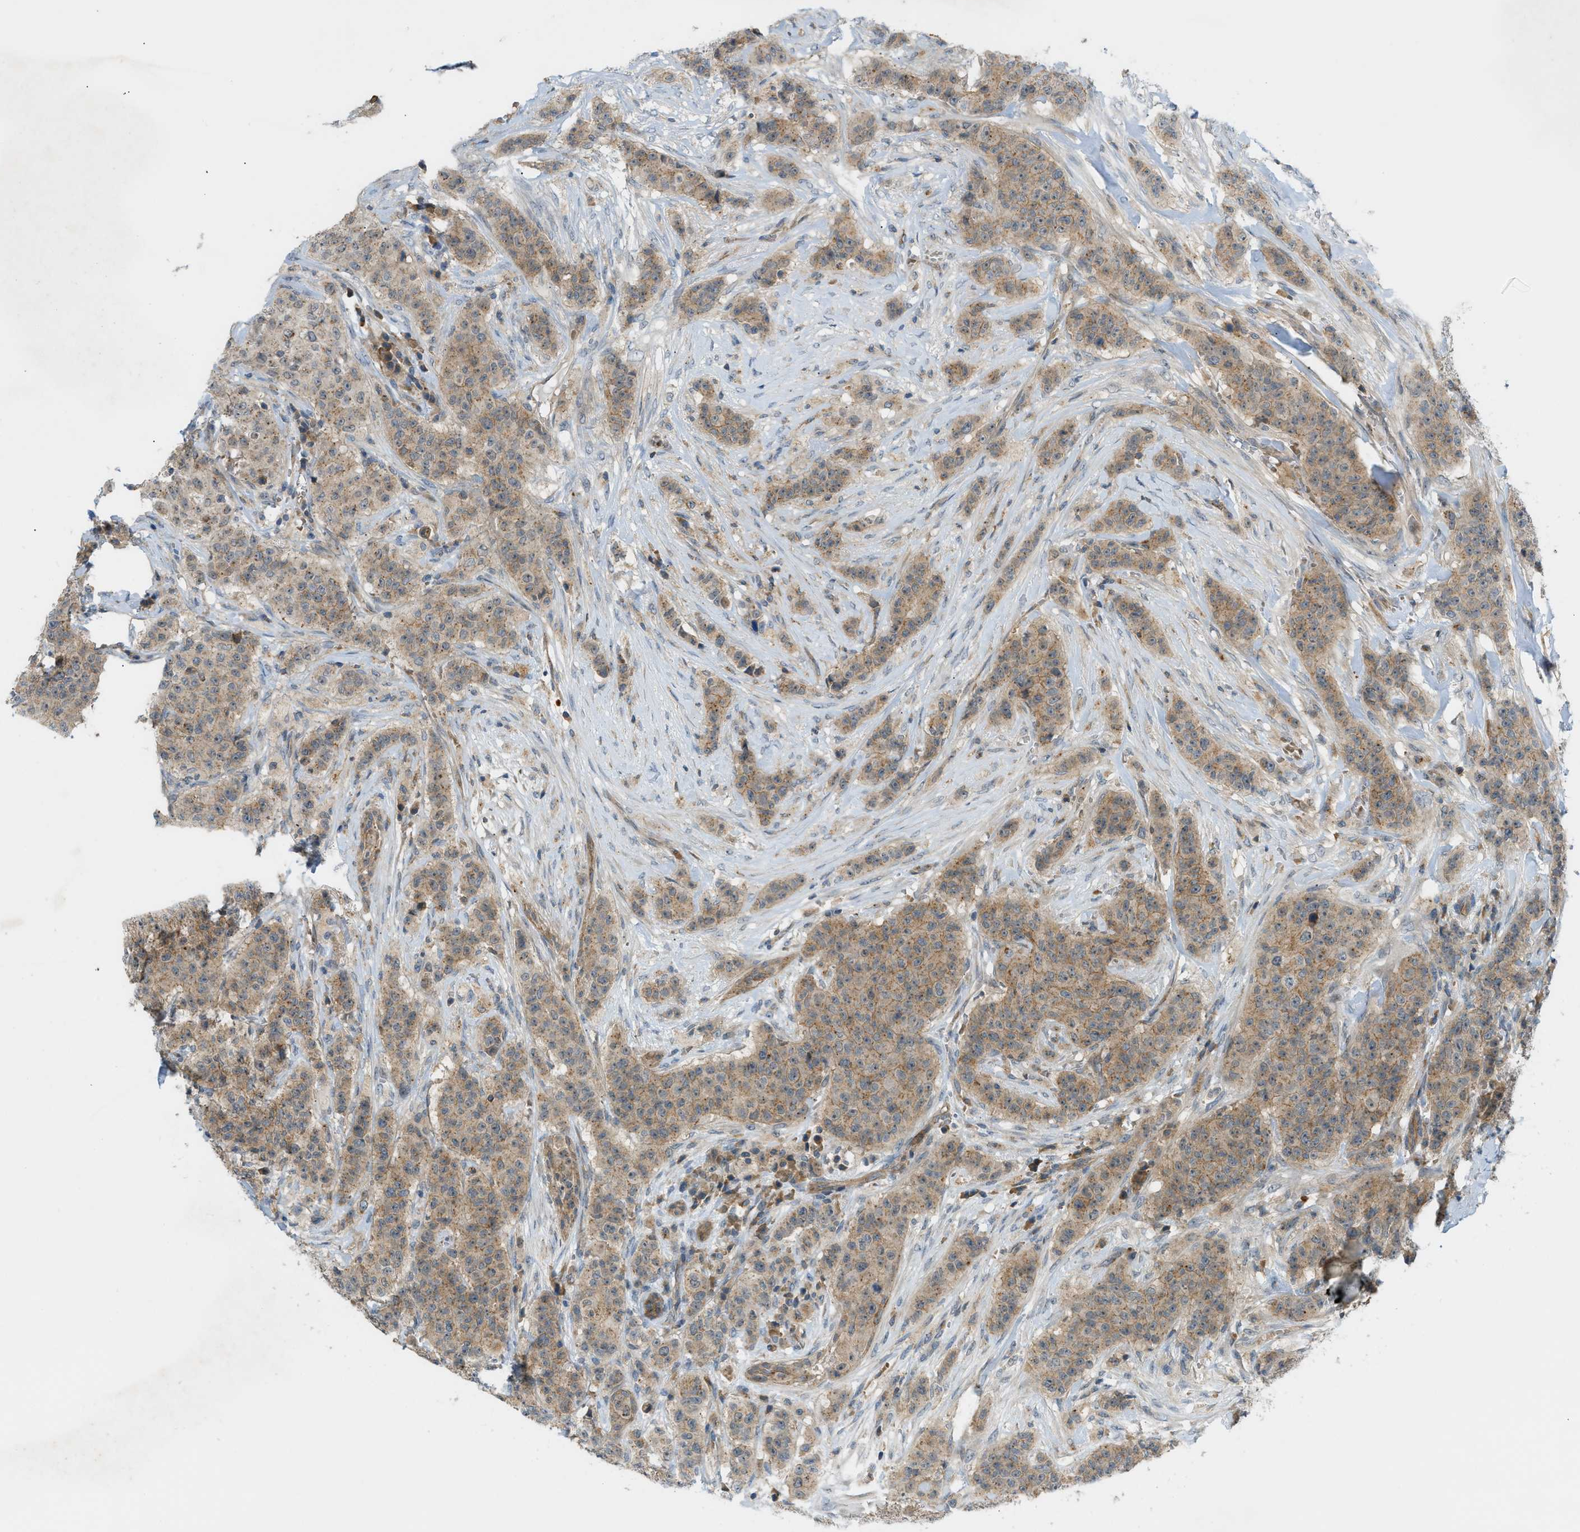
{"staining": {"intensity": "moderate", "quantity": ">75%", "location": "cytoplasmic/membranous"}, "tissue": "breast cancer", "cell_type": "Tumor cells", "image_type": "cancer", "snomed": [{"axis": "morphology", "description": "Normal tissue, NOS"}, {"axis": "morphology", "description": "Duct carcinoma"}, {"axis": "topography", "description": "Breast"}], "caption": "Intraductal carcinoma (breast) stained for a protein exhibits moderate cytoplasmic/membranous positivity in tumor cells.", "gene": "GRK6", "patient": {"sex": "female", "age": 40}}